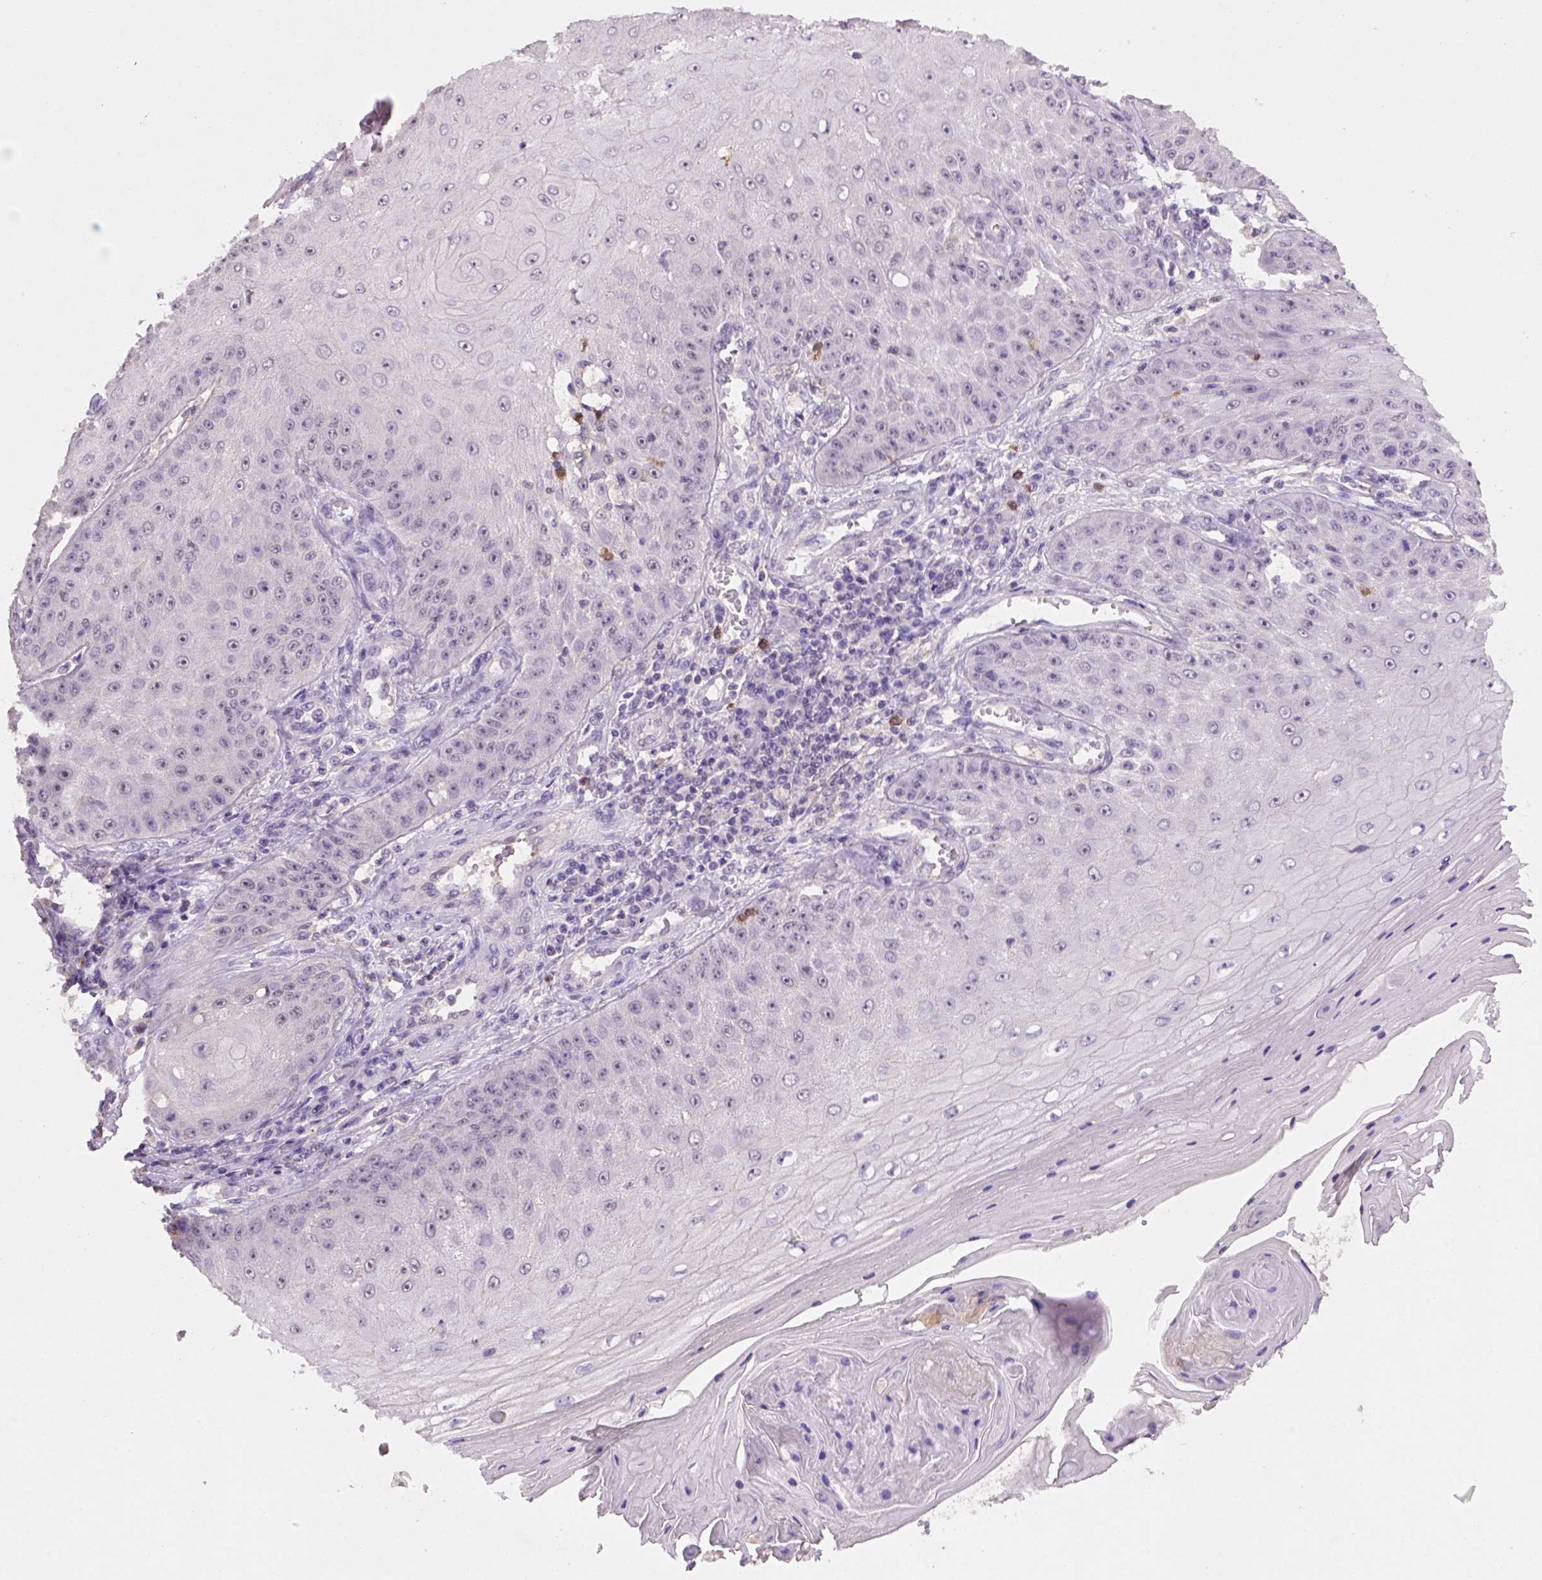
{"staining": {"intensity": "weak", "quantity": "25%-75%", "location": "cytoplasmic/membranous,nuclear"}, "tissue": "skin cancer", "cell_type": "Tumor cells", "image_type": "cancer", "snomed": [{"axis": "morphology", "description": "Squamous cell carcinoma, NOS"}, {"axis": "topography", "description": "Skin"}], "caption": "Human skin squamous cell carcinoma stained for a protein (brown) demonstrates weak cytoplasmic/membranous and nuclear positive expression in approximately 25%-75% of tumor cells.", "gene": "SCML4", "patient": {"sex": "male", "age": 70}}